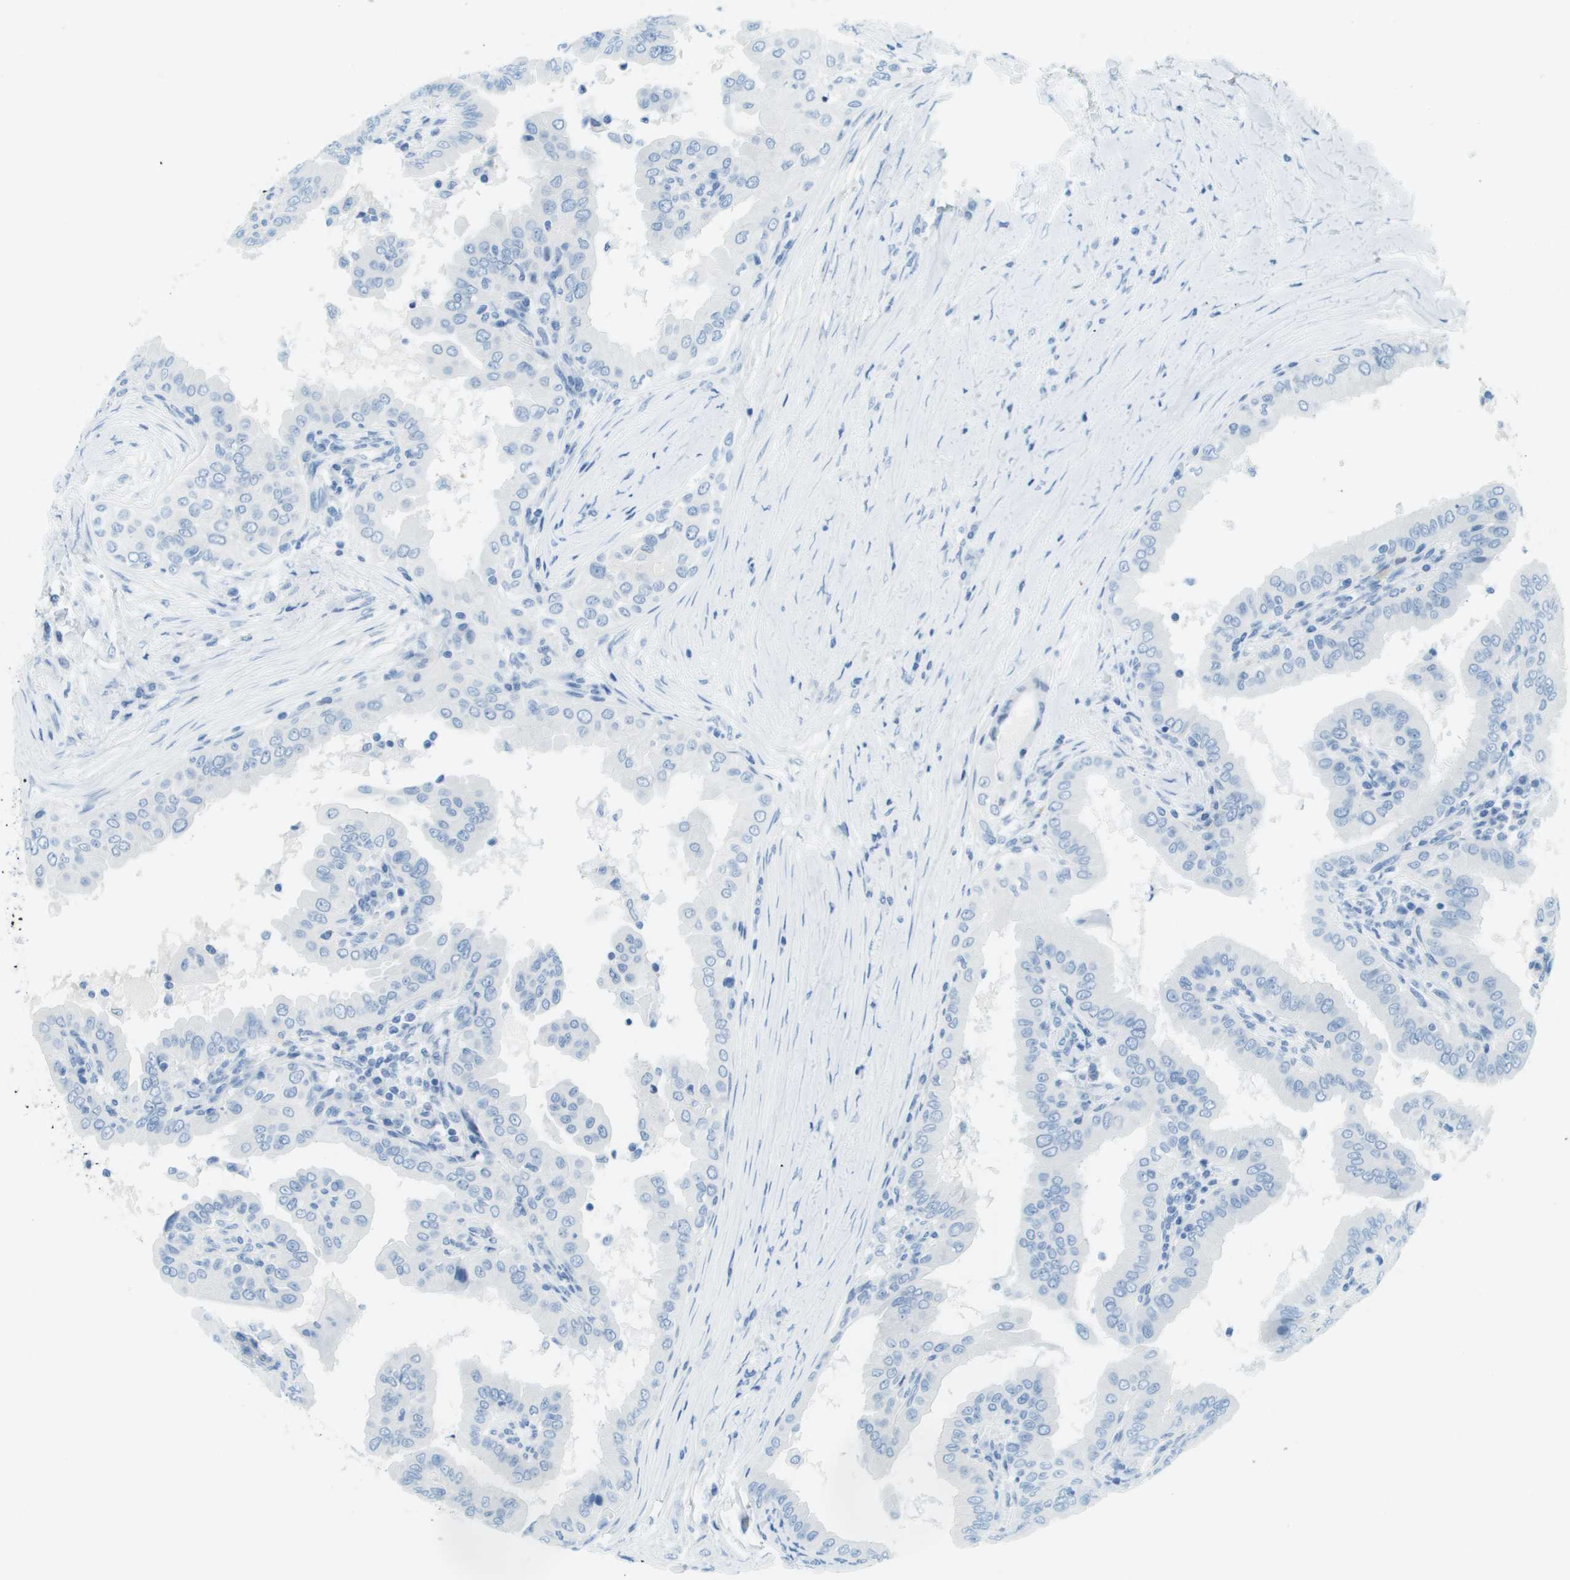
{"staining": {"intensity": "negative", "quantity": "none", "location": "none"}, "tissue": "thyroid cancer", "cell_type": "Tumor cells", "image_type": "cancer", "snomed": [{"axis": "morphology", "description": "Papillary adenocarcinoma, NOS"}, {"axis": "topography", "description": "Thyroid gland"}], "caption": "Immunohistochemistry (IHC) of human papillary adenocarcinoma (thyroid) shows no positivity in tumor cells.", "gene": "CDHR2", "patient": {"sex": "male", "age": 33}}